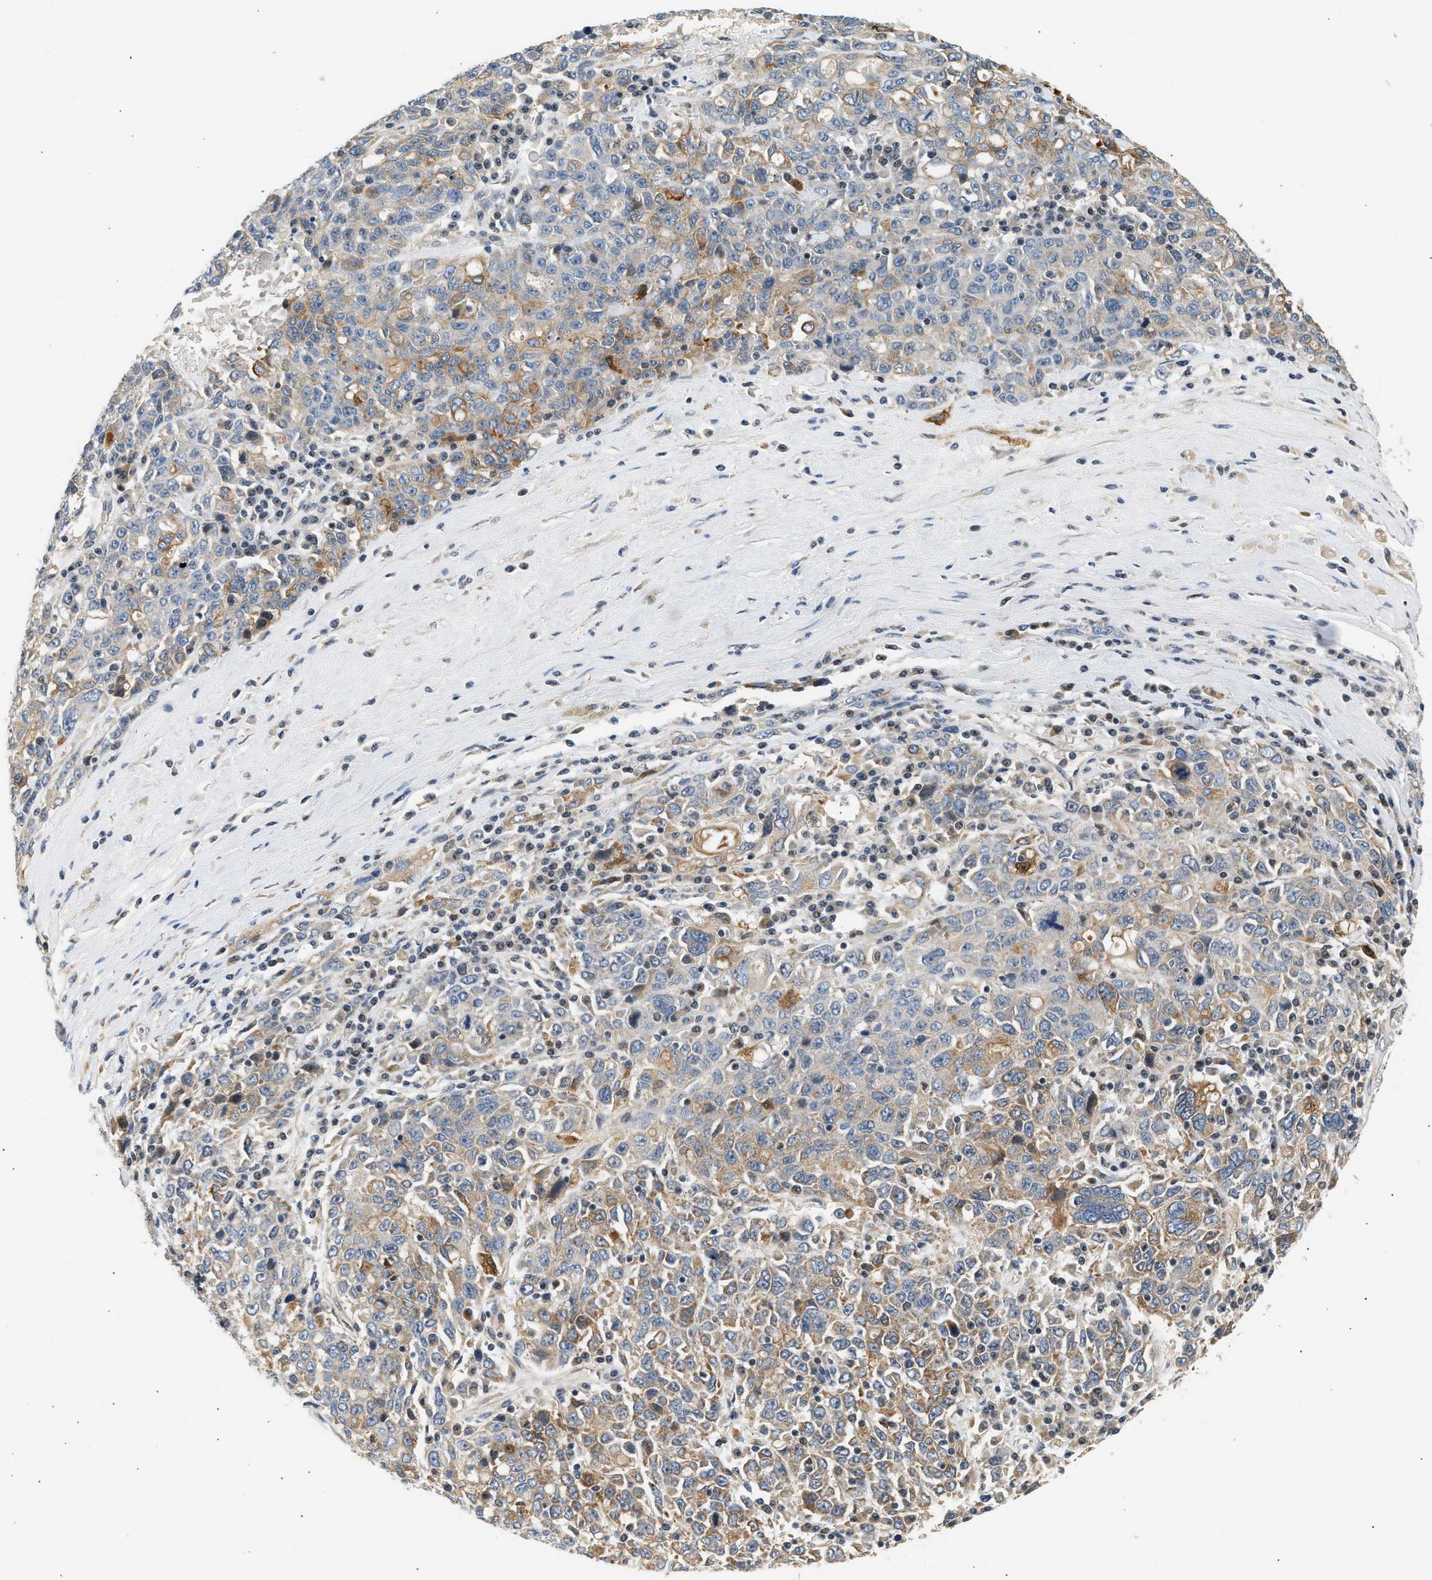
{"staining": {"intensity": "weak", "quantity": "25%-75%", "location": "cytoplasmic/membranous"}, "tissue": "ovarian cancer", "cell_type": "Tumor cells", "image_type": "cancer", "snomed": [{"axis": "morphology", "description": "Carcinoma, endometroid"}, {"axis": "topography", "description": "Ovary"}], "caption": "Ovarian cancer (endometroid carcinoma) stained with immunohistochemistry demonstrates weak cytoplasmic/membranous positivity in approximately 25%-75% of tumor cells.", "gene": "WDR31", "patient": {"sex": "female", "age": 62}}